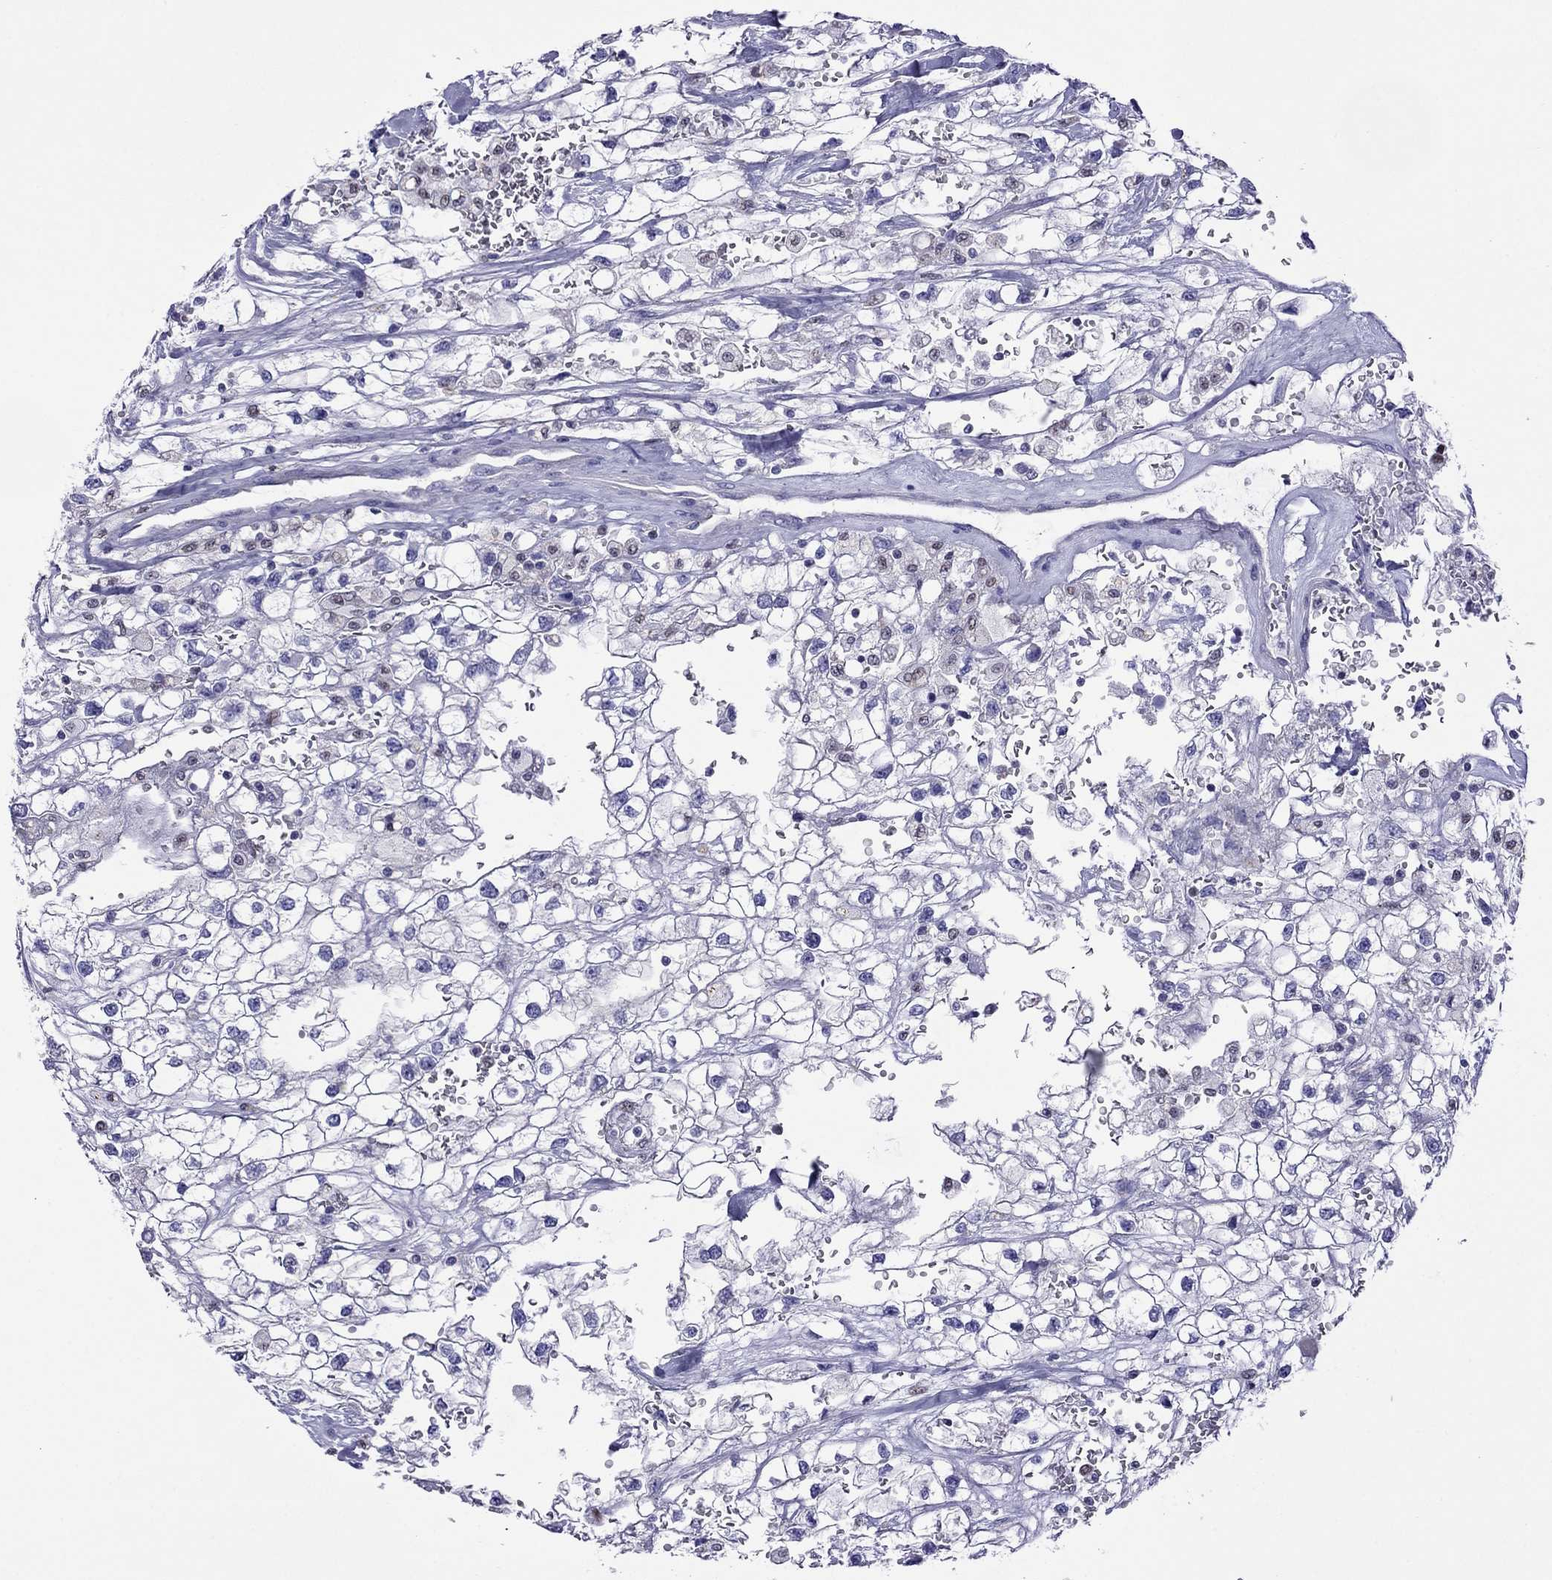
{"staining": {"intensity": "negative", "quantity": "none", "location": "none"}, "tissue": "renal cancer", "cell_type": "Tumor cells", "image_type": "cancer", "snomed": [{"axis": "morphology", "description": "Adenocarcinoma, NOS"}, {"axis": "topography", "description": "Kidney"}], "caption": "Immunohistochemical staining of human renal cancer (adenocarcinoma) displays no significant expression in tumor cells.", "gene": "MPZ", "patient": {"sex": "male", "age": 59}}